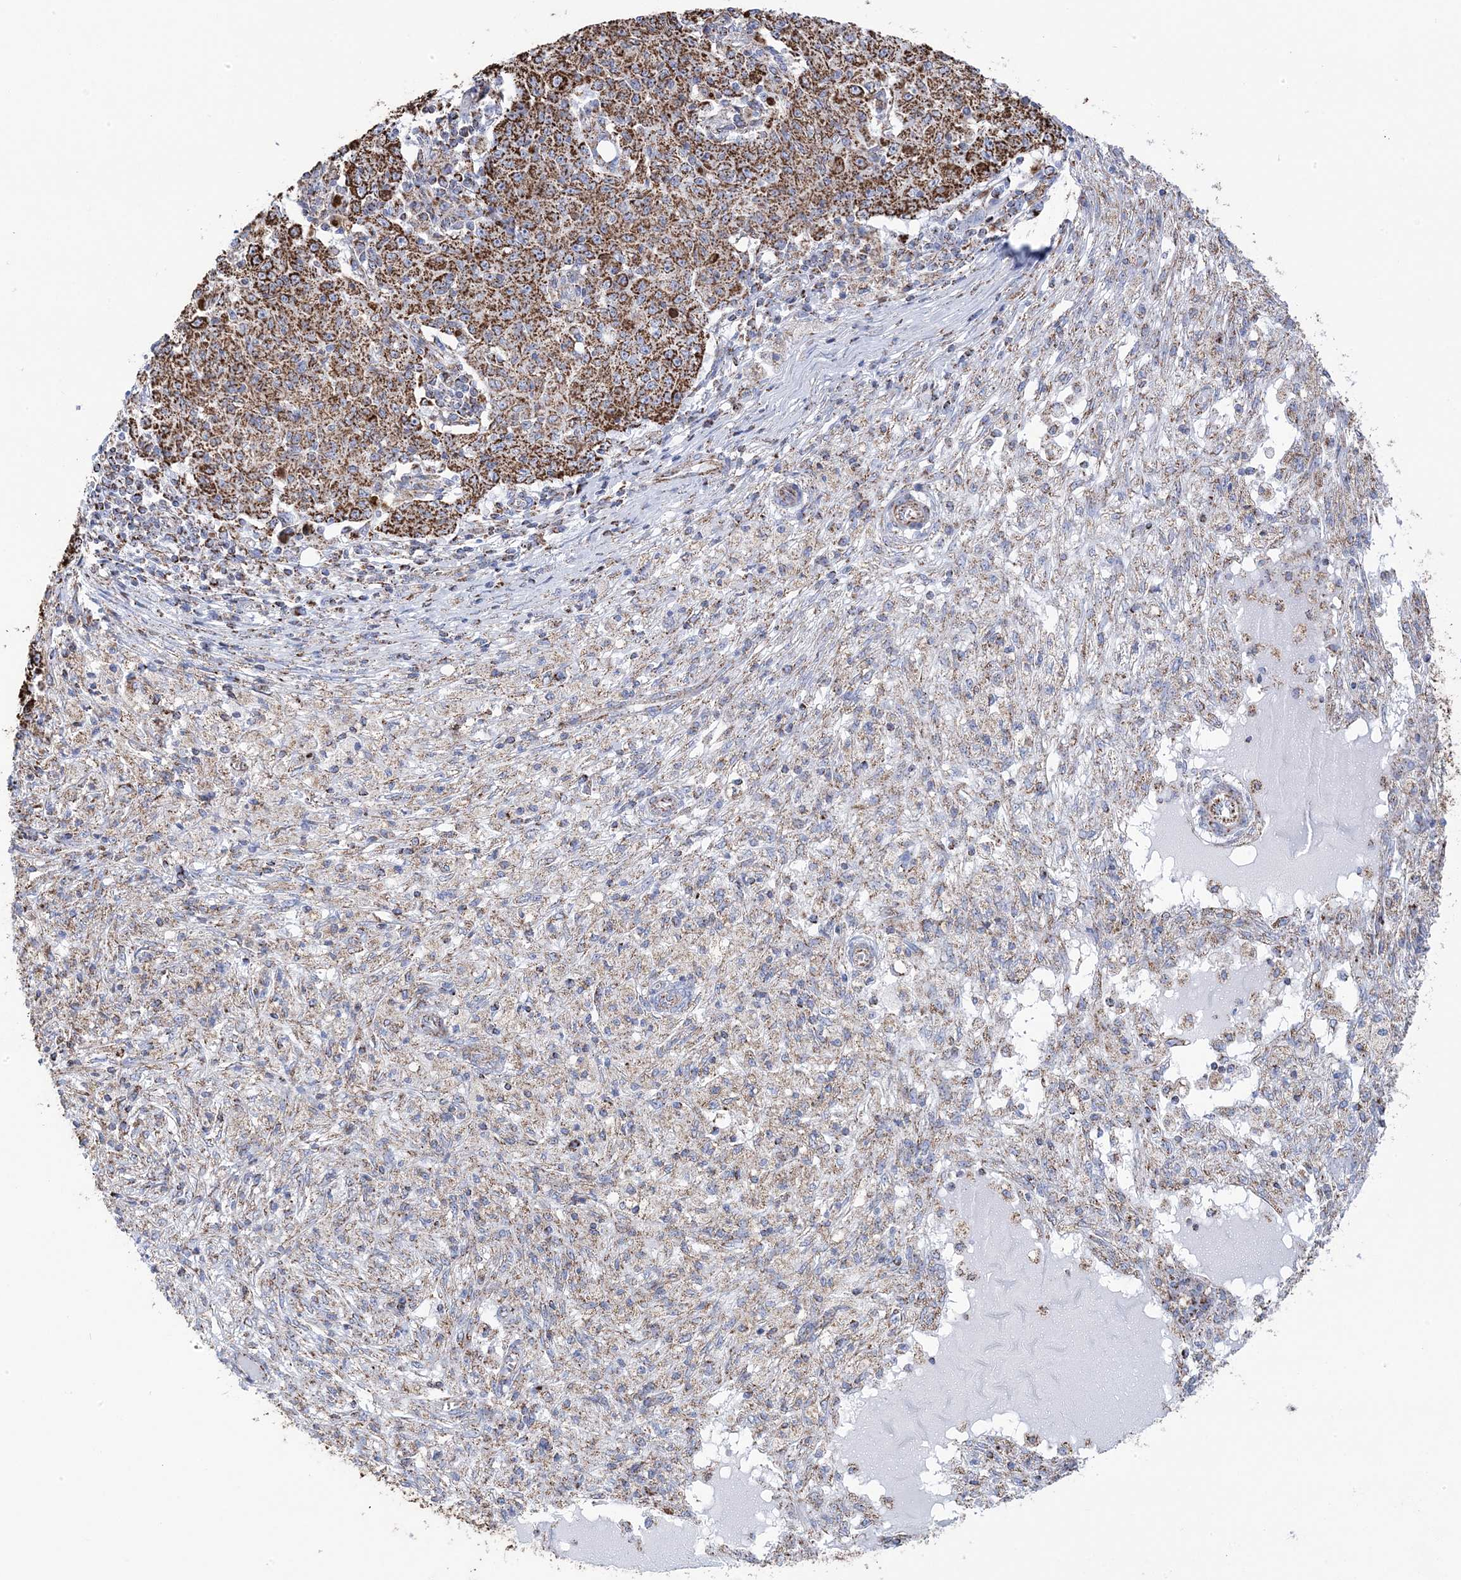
{"staining": {"intensity": "moderate", "quantity": ">75%", "location": "cytoplasmic/membranous"}, "tissue": "ovarian cancer", "cell_type": "Tumor cells", "image_type": "cancer", "snomed": [{"axis": "morphology", "description": "Carcinoma, endometroid"}, {"axis": "topography", "description": "Ovary"}], "caption": "A medium amount of moderate cytoplasmic/membranous positivity is present in about >75% of tumor cells in endometroid carcinoma (ovarian) tissue.", "gene": "GTPBP8", "patient": {"sex": "female", "age": 42}}